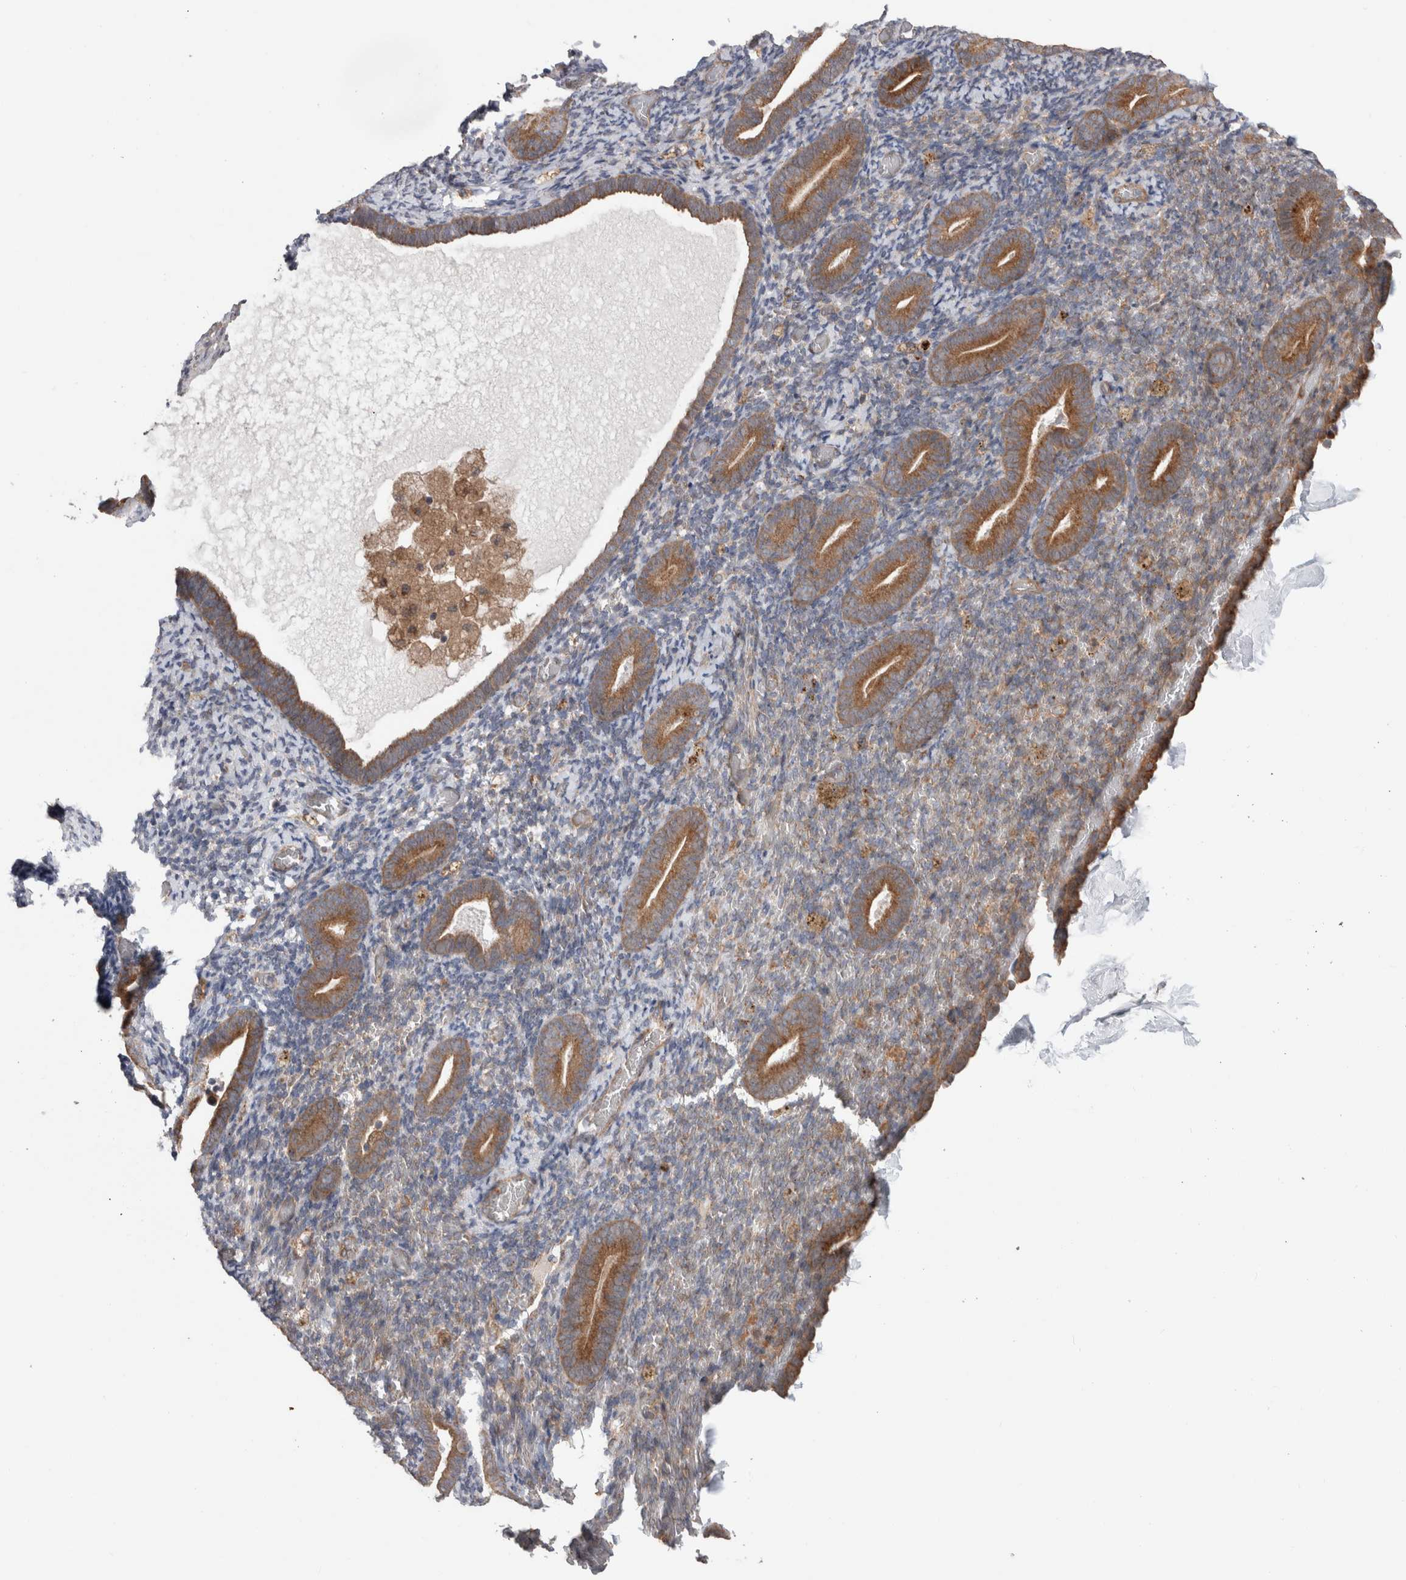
{"staining": {"intensity": "weak", "quantity": "25%-75%", "location": "cytoplasmic/membranous"}, "tissue": "endometrium", "cell_type": "Cells in endometrial stroma", "image_type": "normal", "snomed": [{"axis": "morphology", "description": "Normal tissue, NOS"}, {"axis": "topography", "description": "Endometrium"}], "caption": "Benign endometrium displays weak cytoplasmic/membranous staining in approximately 25%-75% of cells in endometrial stroma.", "gene": "TRIM5", "patient": {"sex": "female", "age": 51}}